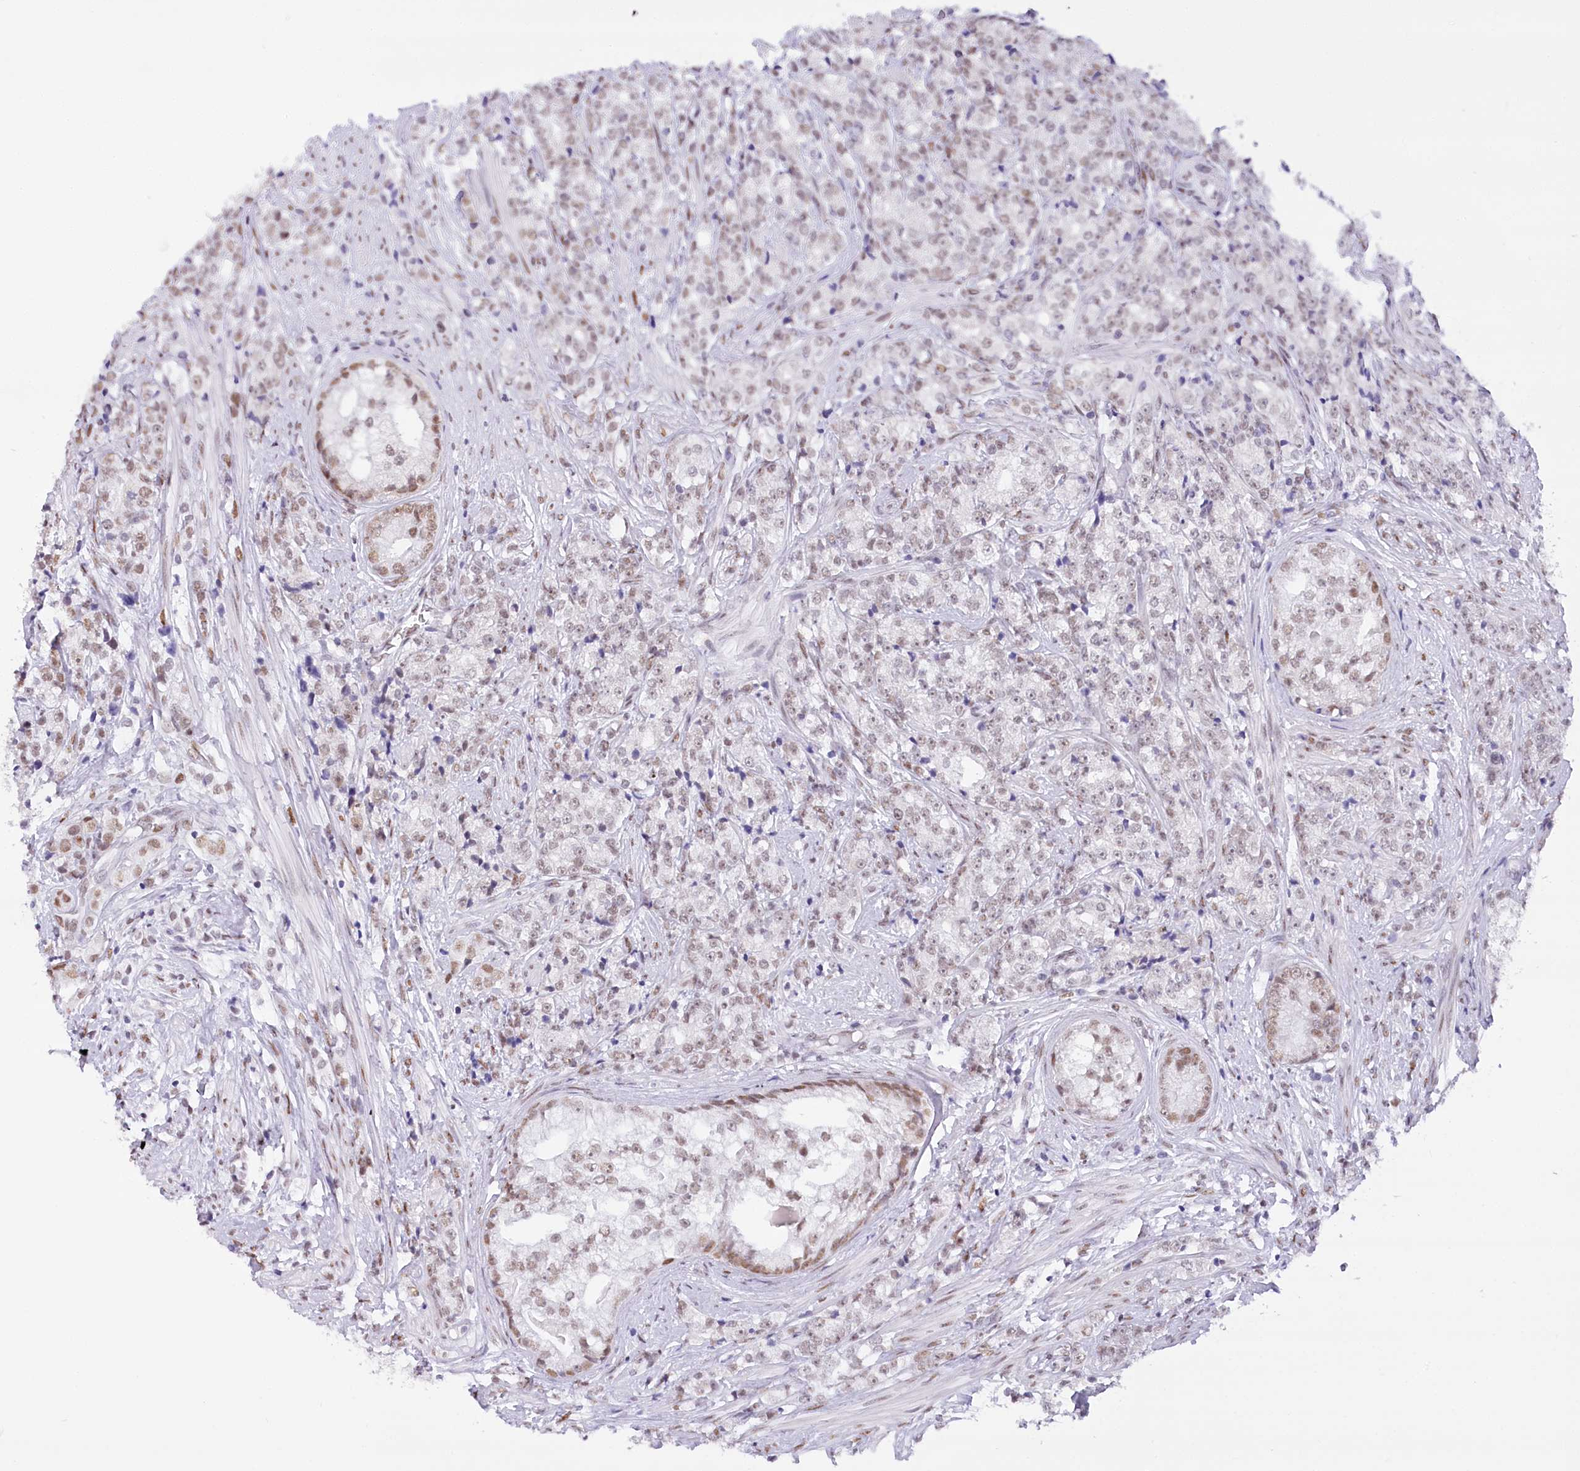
{"staining": {"intensity": "moderate", "quantity": "25%-75%", "location": "nuclear"}, "tissue": "prostate cancer", "cell_type": "Tumor cells", "image_type": "cancer", "snomed": [{"axis": "morphology", "description": "Adenocarcinoma, High grade"}, {"axis": "topography", "description": "Prostate"}], "caption": "This image reveals IHC staining of human high-grade adenocarcinoma (prostate), with medium moderate nuclear positivity in about 25%-75% of tumor cells.", "gene": "HNRNPA0", "patient": {"sex": "male", "age": 69}}